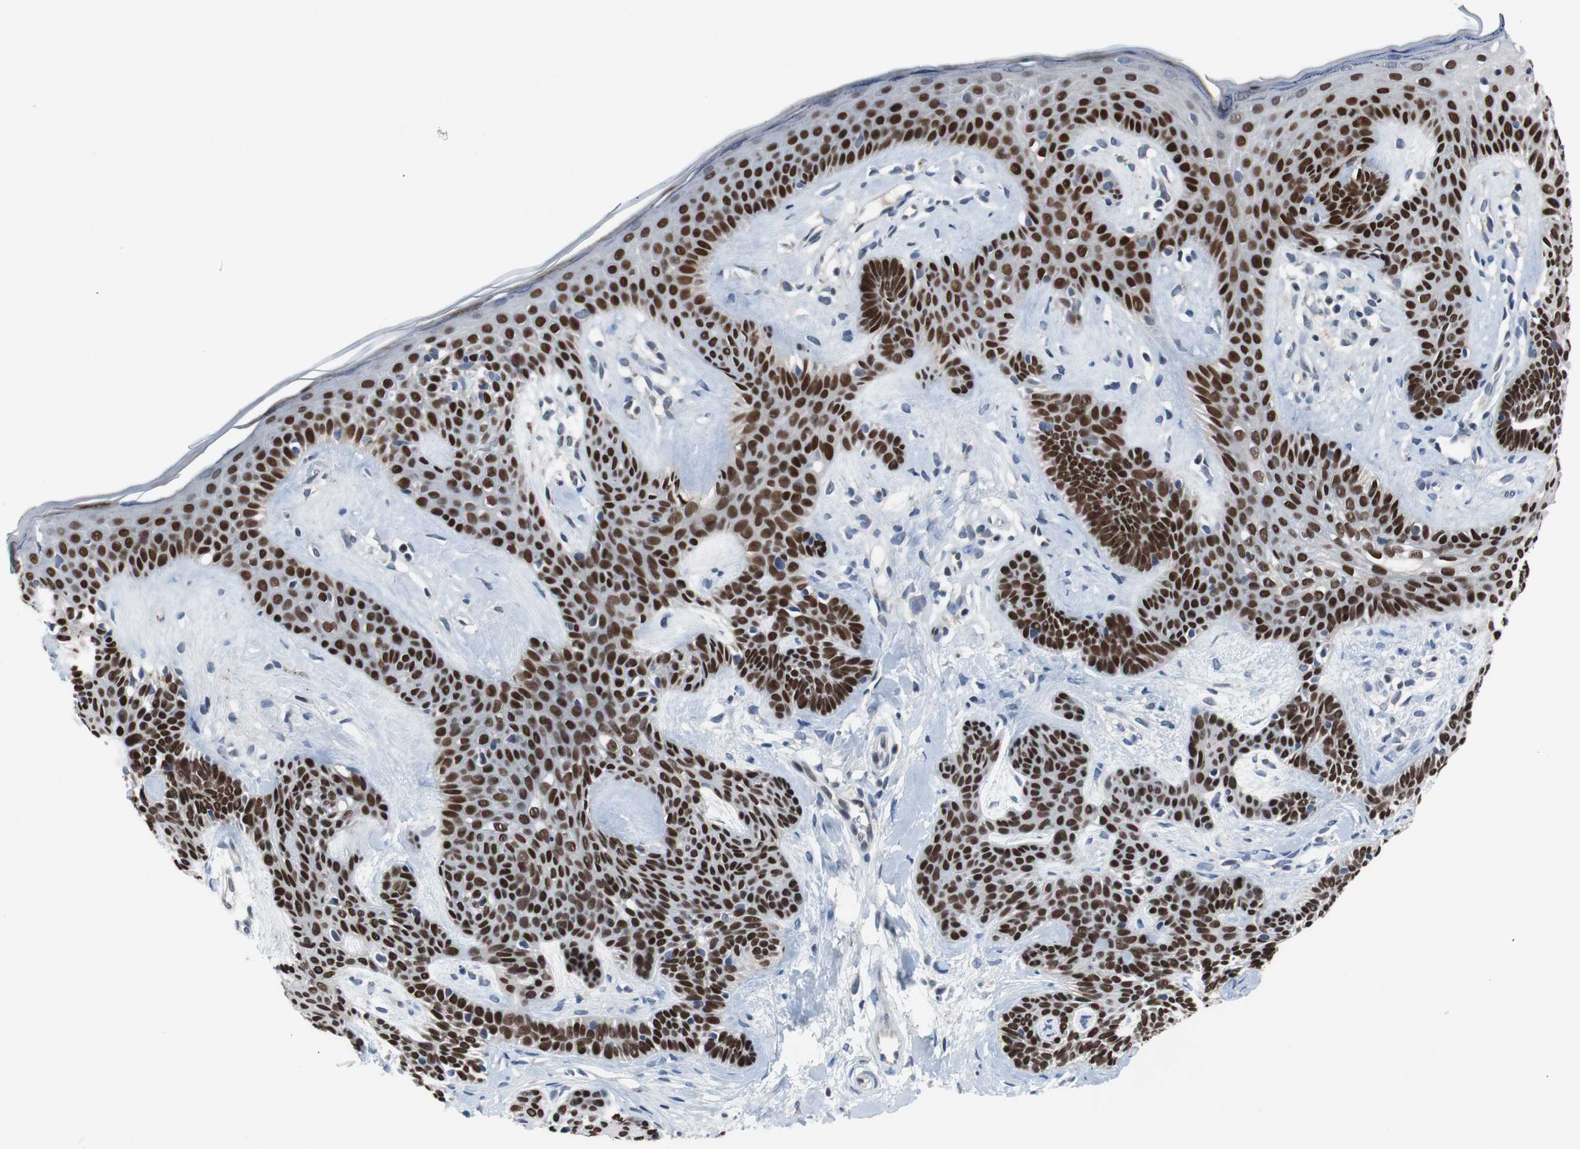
{"staining": {"intensity": "strong", "quantity": ">75%", "location": "nuclear"}, "tissue": "skin cancer", "cell_type": "Tumor cells", "image_type": "cancer", "snomed": [{"axis": "morphology", "description": "Developmental malformation"}, {"axis": "morphology", "description": "Basal cell carcinoma"}, {"axis": "topography", "description": "Skin"}], "caption": "High-magnification brightfield microscopy of basal cell carcinoma (skin) stained with DAB (3,3'-diaminobenzidine) (brown) and counterstained with hematoxylin (blue). tumor cells exhibit strong nuclear expression is appreciated in approximately>75% of cells. Using DAB (brown) and hematoxylin (blue) stains, captured at high magnification using brightfield microscopy.", "gene": "TP63", "patient": {"sex": "female", "age": 62}}